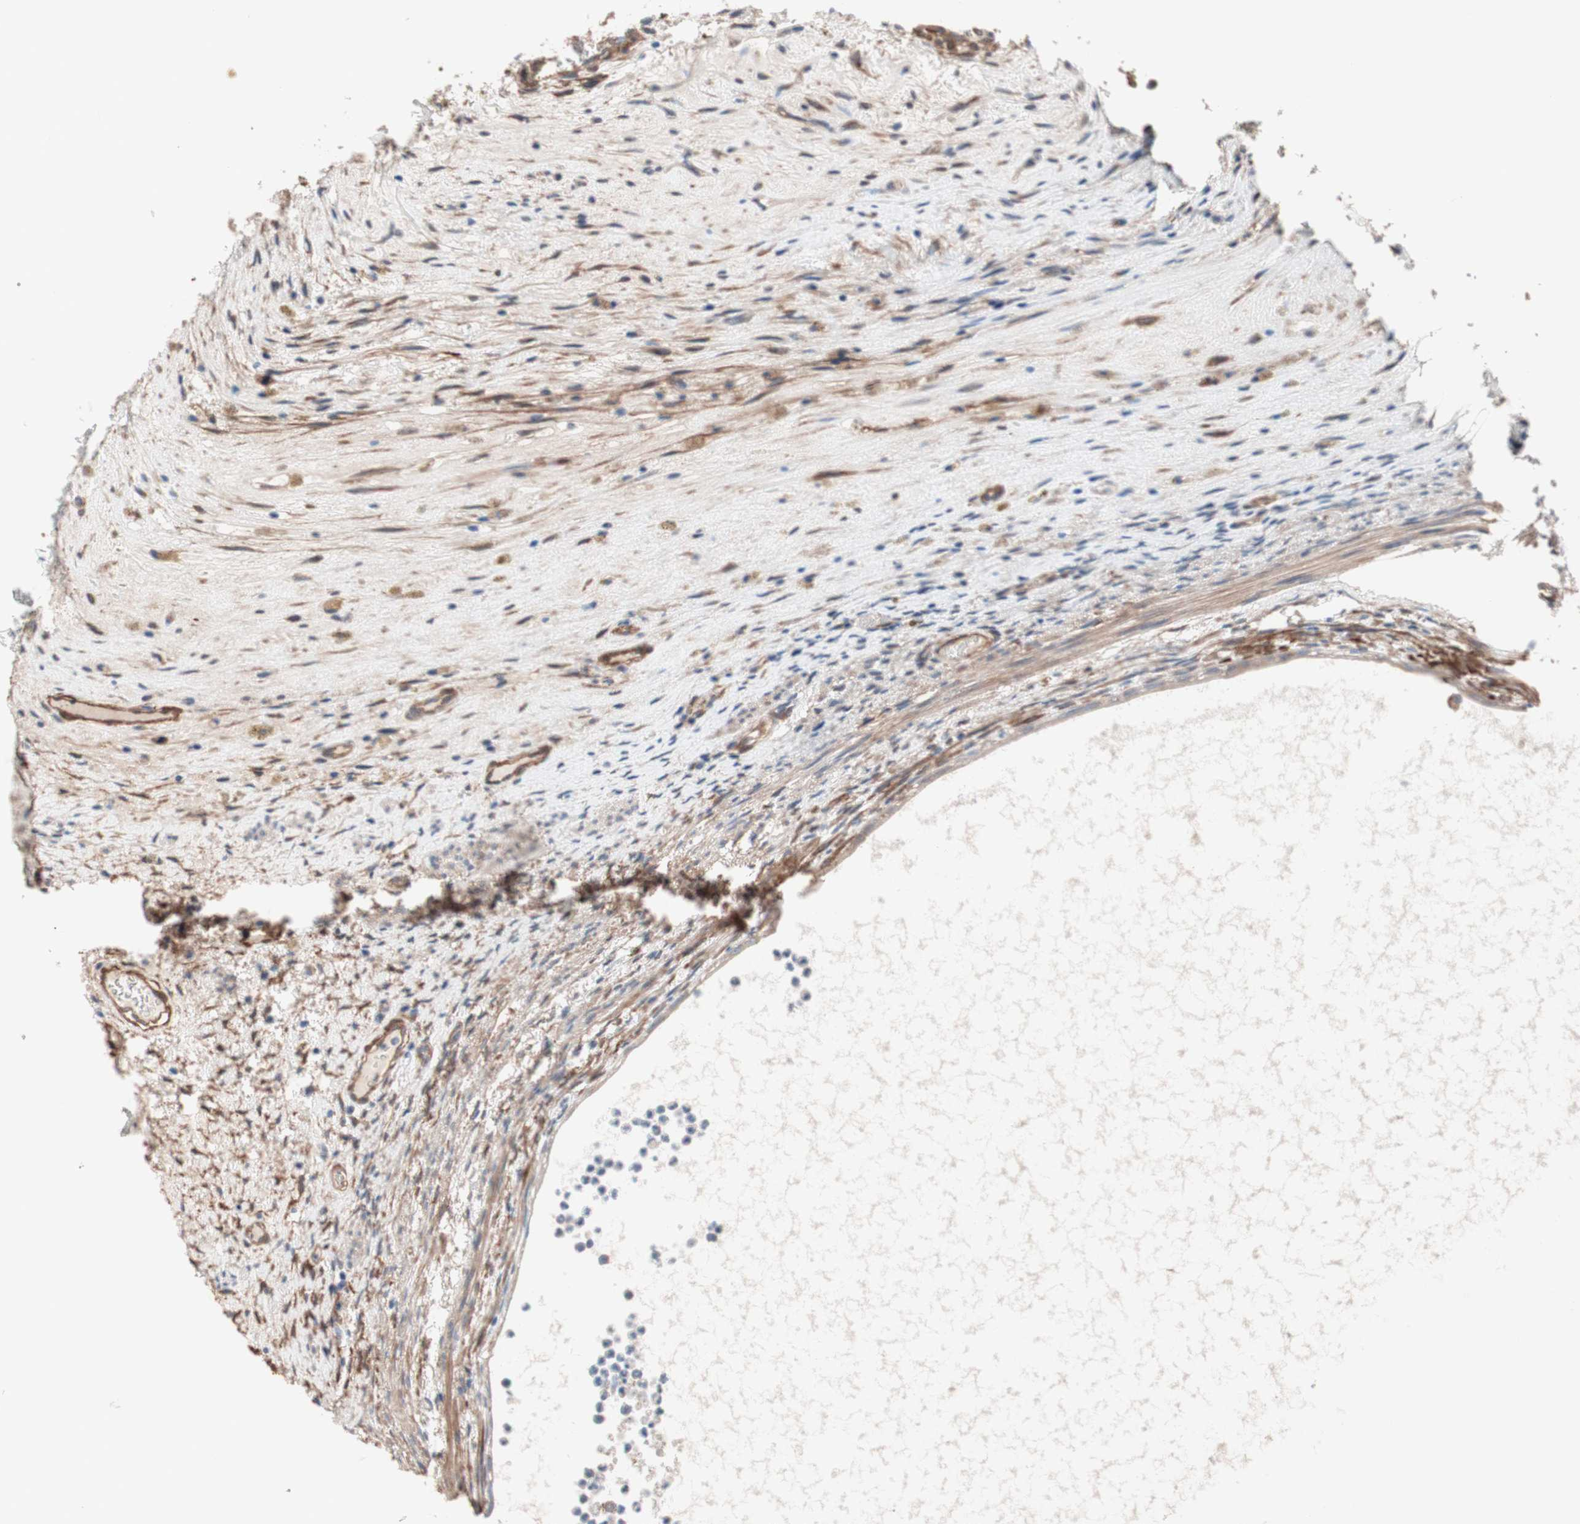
{"staining": {"intensity": "weak", "quantity": ">75%", "location": "cytoplasmic/membranous"}, "tissue": "testis cancer", "cell_type": "Tumor cells", "image_type": "cancer", "snomed": [{"axis": "morphology", "description": "Carcinoma, Embryonal, NOS"}, {"axis": "topography", "description": "Testis"}], "caption": "A brown stain labels weak cytoplasmic/membranous expression of a protein in testis cancer tumor cells. Using DAB (brown) and hematoxylin (blue) stains, captured at high magnification using brightfield microscopy.", "gene": "CNN3", "patient": {"sex": "male", "age": 26}}